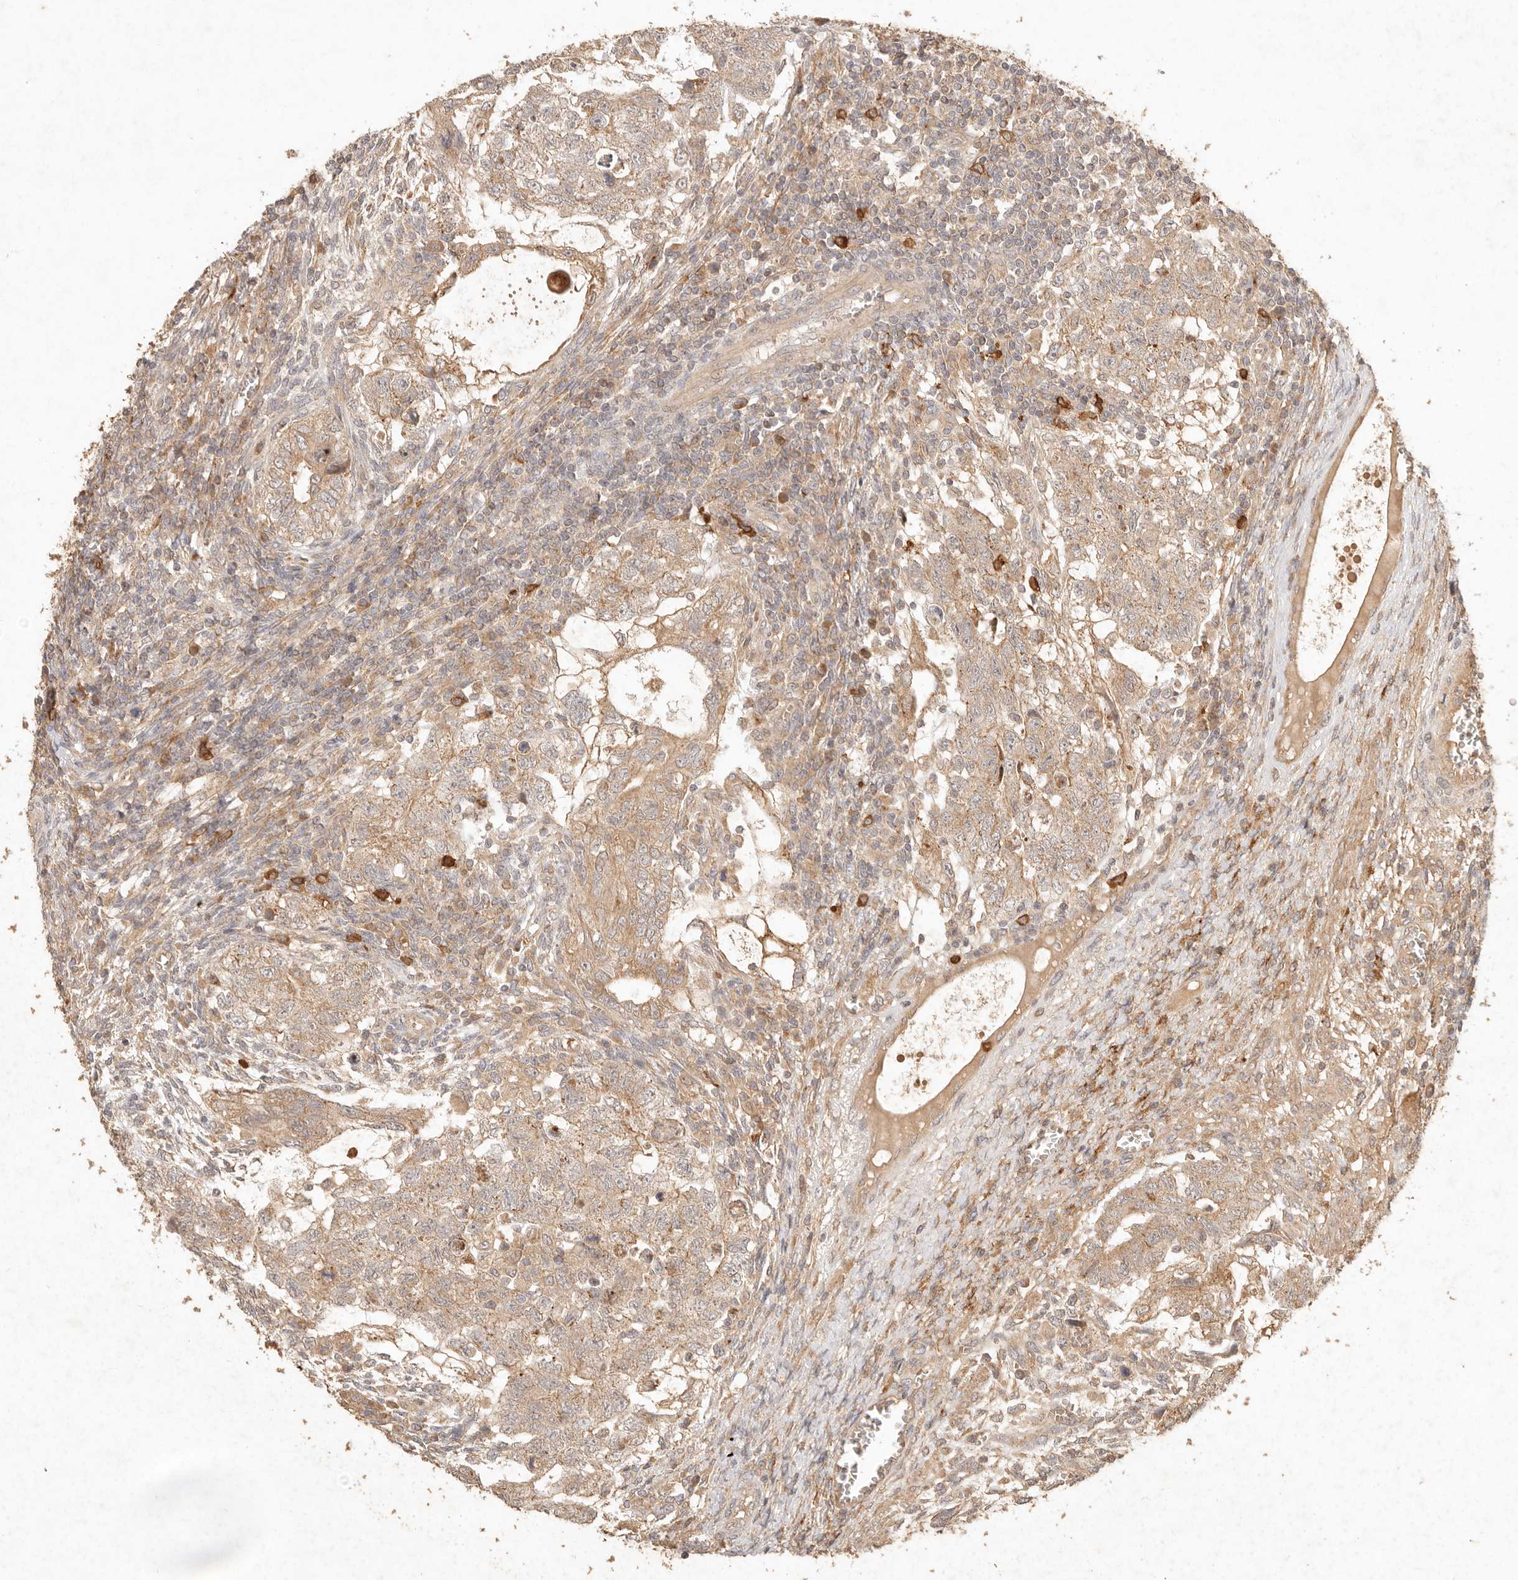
{"staining": {"intensity": "moderate", "quantity": ">75%", "location": "cytoplasmic/membranous"}, "tissue": "testis cancer", "cell_type": "Tumor cells", "image_type": "cancer", "snomed": [{"axis": "morphology", "description": "Carcinoma, Embryonal, NOS"}, {"axis": "topography", "description": "Testis"}], "caption": "Testis cancer (embryonal carcinoma) stained with DAB (3,3'-diaminobenzidine) immunohistochemistry (IHC) demonstrates medium levels of moderate cytoplasmic/membranous positivity in about >75% of tumor cells.", "gene": "CLEC4C", "patient": {"sex": "male", "age": 37}}